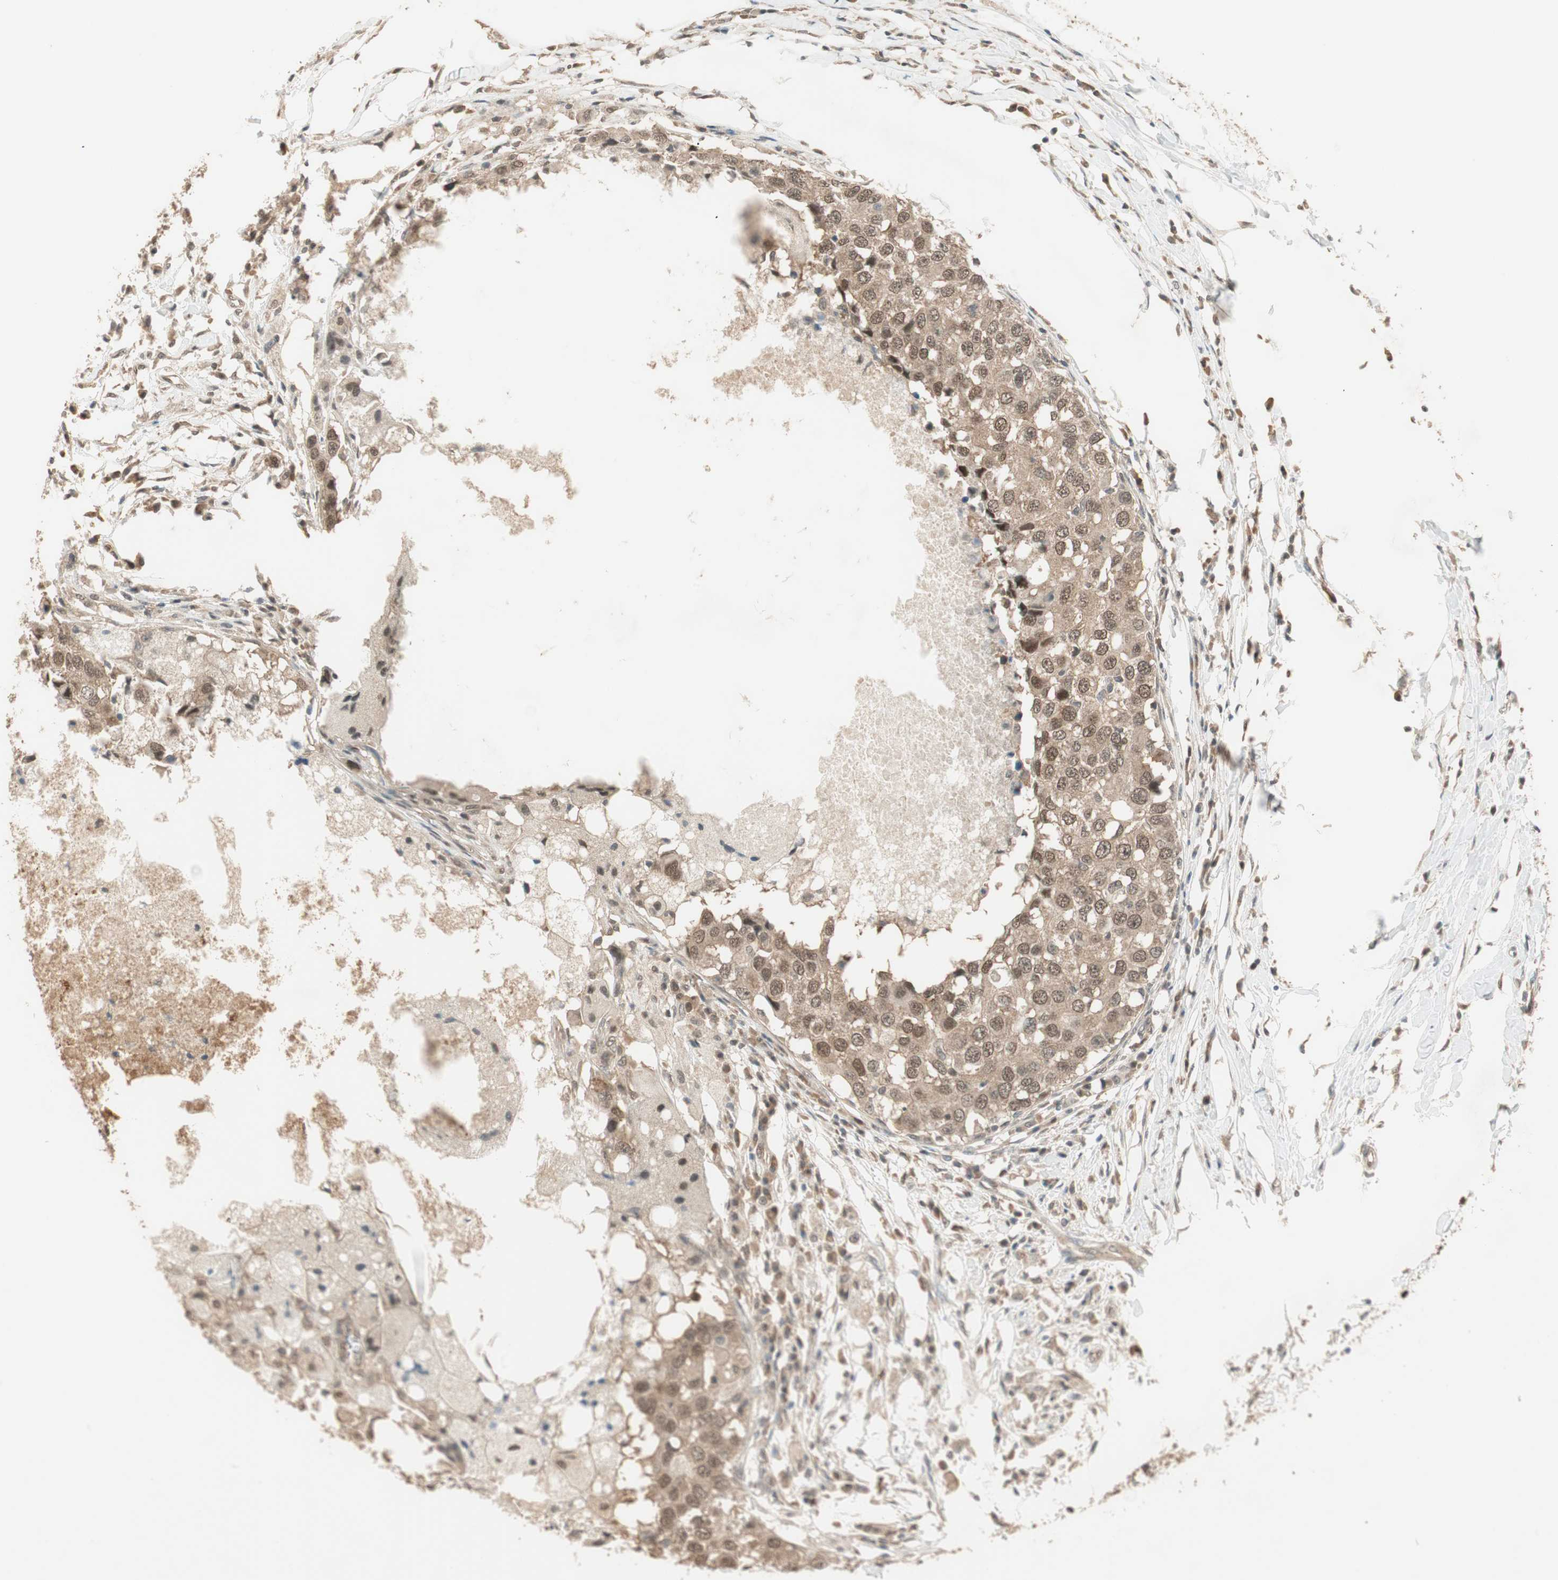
{"staining": {"intensity": "moderate", "quantity": ">75%", "location": "cytoplasmic/membranous,nuclear"}, "tissue": "breast cancer", "cell_type": "Tumor cells", "image_type": "cancer", "snomed": [{"axis": "morphology", "description": "Duct carcinoma"}, {"axis": "topography", "description": "Breast"}], "caption": "Breast cancer (intraductal carcinoma) stained with DAB (3,3'-diaminobenzidine) immunohistochemistry shows medium levels of moderate cytoplasmic/membranous and nuclear staining in about >75% of tumor cells. (DAB IHC with brightfield microscopy, high magnification).", "gene": "USP5", "patient": {"sex": "female", "age": 27}}